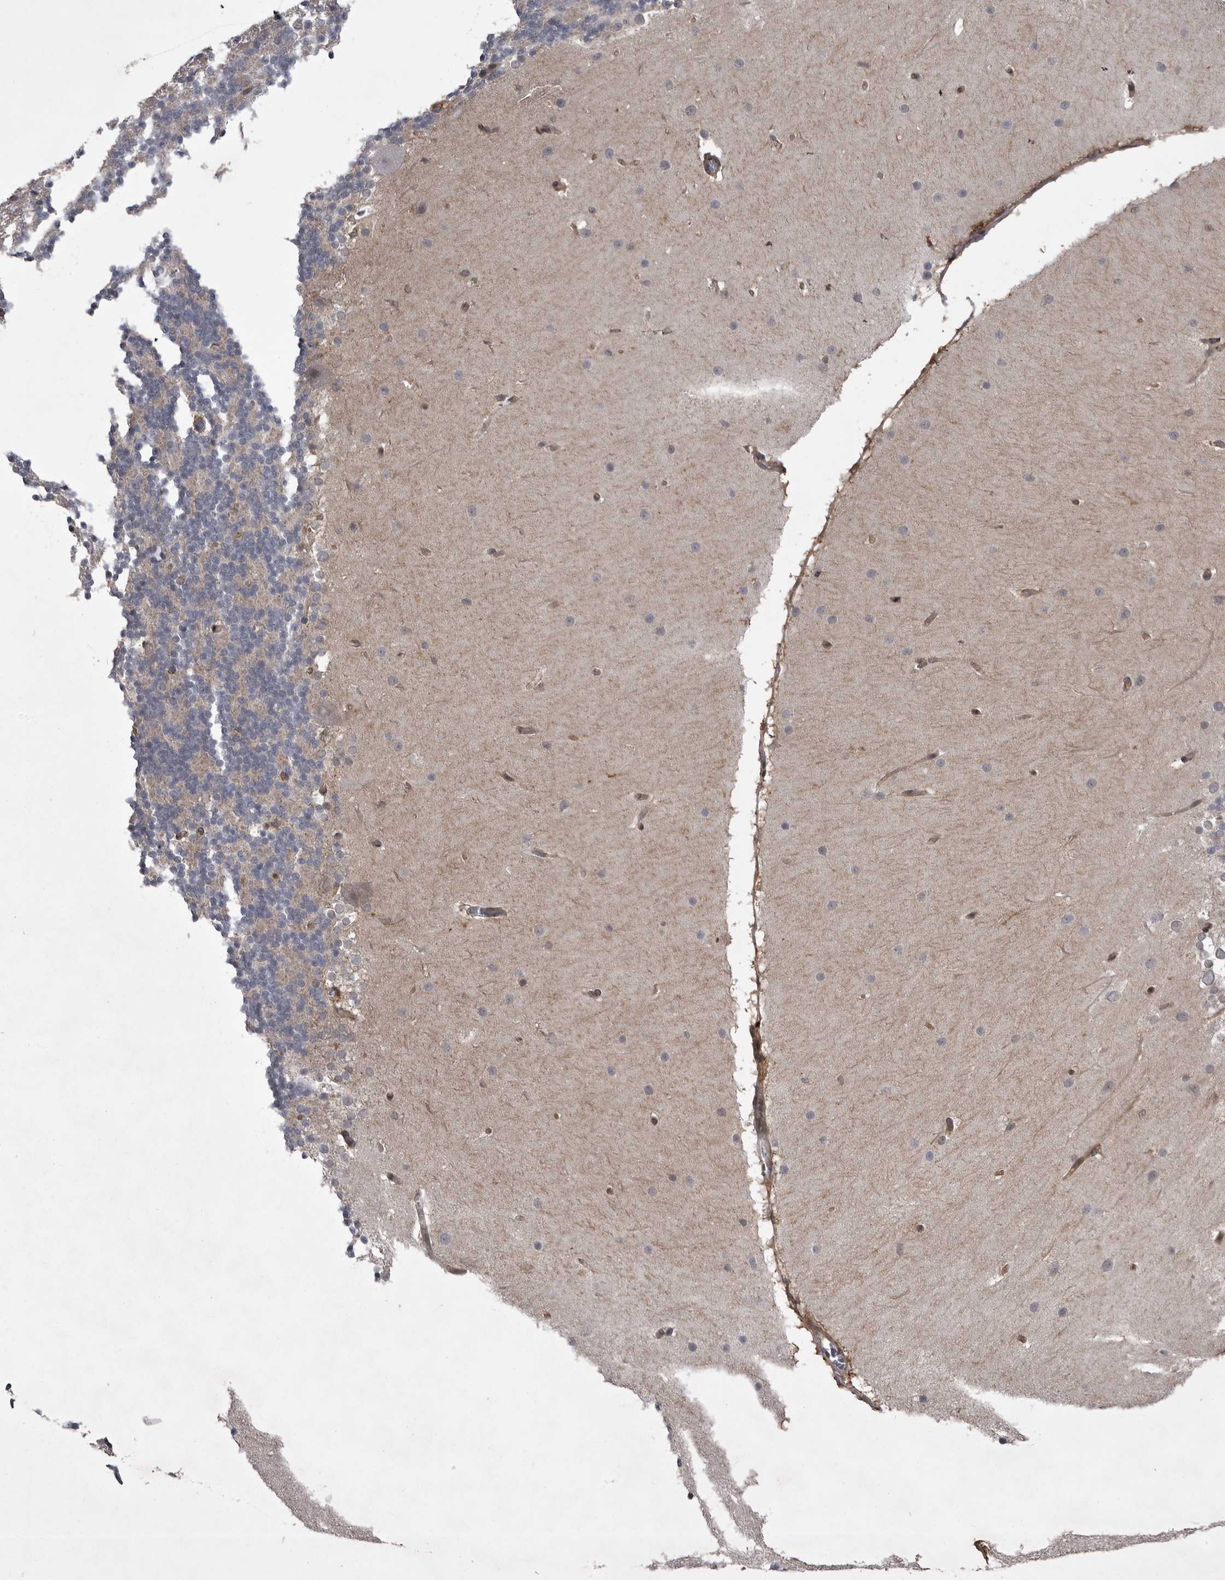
{"staining": {"intensity": "negative", "quantity": "none", "location": "none"}, "tissue": "cerebellum", "cell_type": "Cells in granular layer", "image_type": "normal", "snomed": [{"axis": "morphology", "description": "Normal tissue, NOS"}, {"axis": "topography", "description": "Cerebellum"}], "caption": "The micrograph shows no significant expression in cells in granular layer of cerebellum. The staining was performed using DAB (3,3'-diaminobenzidine) to visualize the protein expression in brown, while the nuclei were stained in blue with hematoxylin (Magnification: 20x).", "gene": "ABL1", "patient": {"sex": "female", "age": 19}}